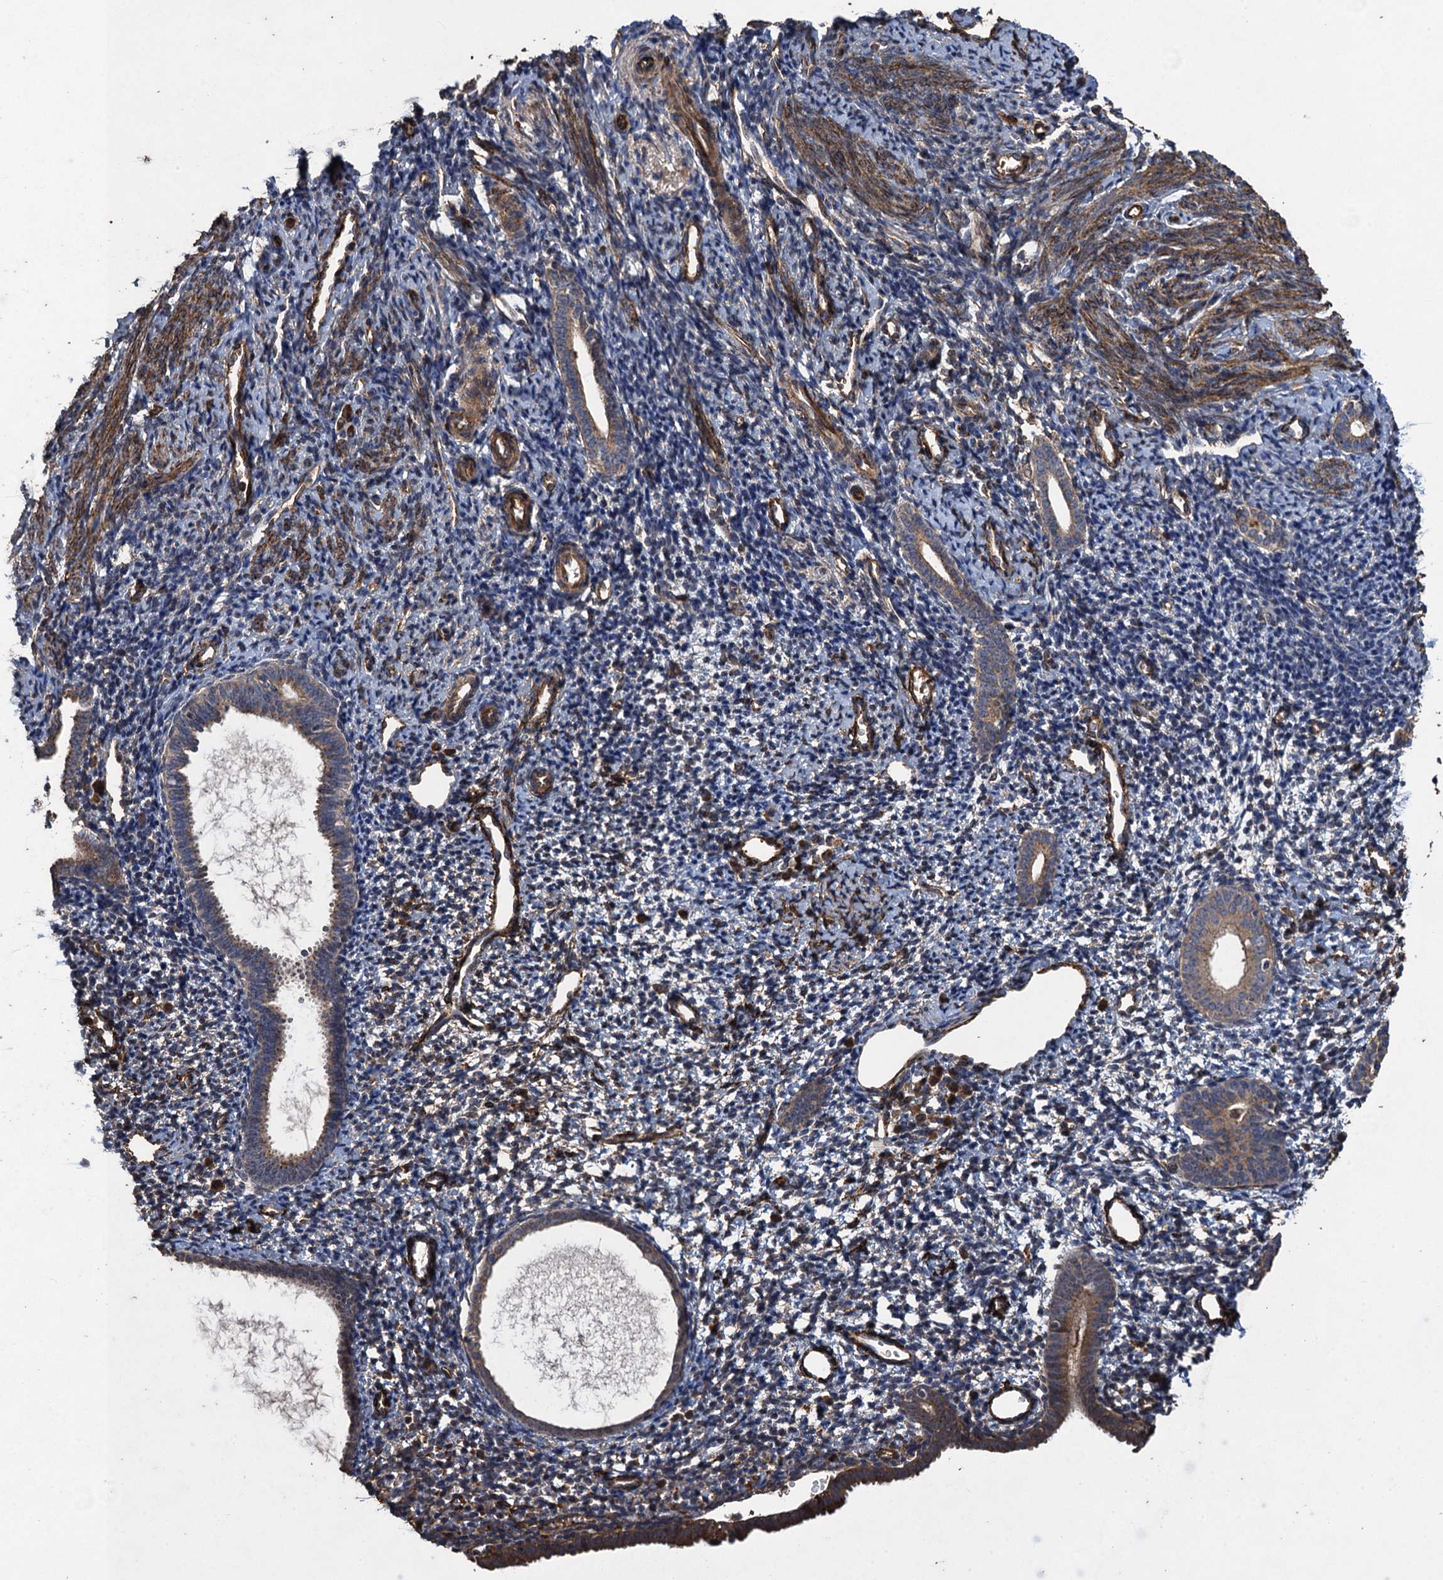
{"staining": {"intensity": "weak", "quantity": "<25%", "location": "cytoplasmic/membranous"}, "tissue": "endometrium", "cell_type": "Cells in endometrial stroma", "image_type": "normal", "snomed": [{"axis": "morphology", "description": "Normal tissue, NOS"}, {"axis": "topography", "description": "Endometrium"}], "caption": "Cells in endometrial stroma show no significant positivity in normal endometrium.", "gene": "TXNDC11", "patient": {"sex": "female", "age": 56}}